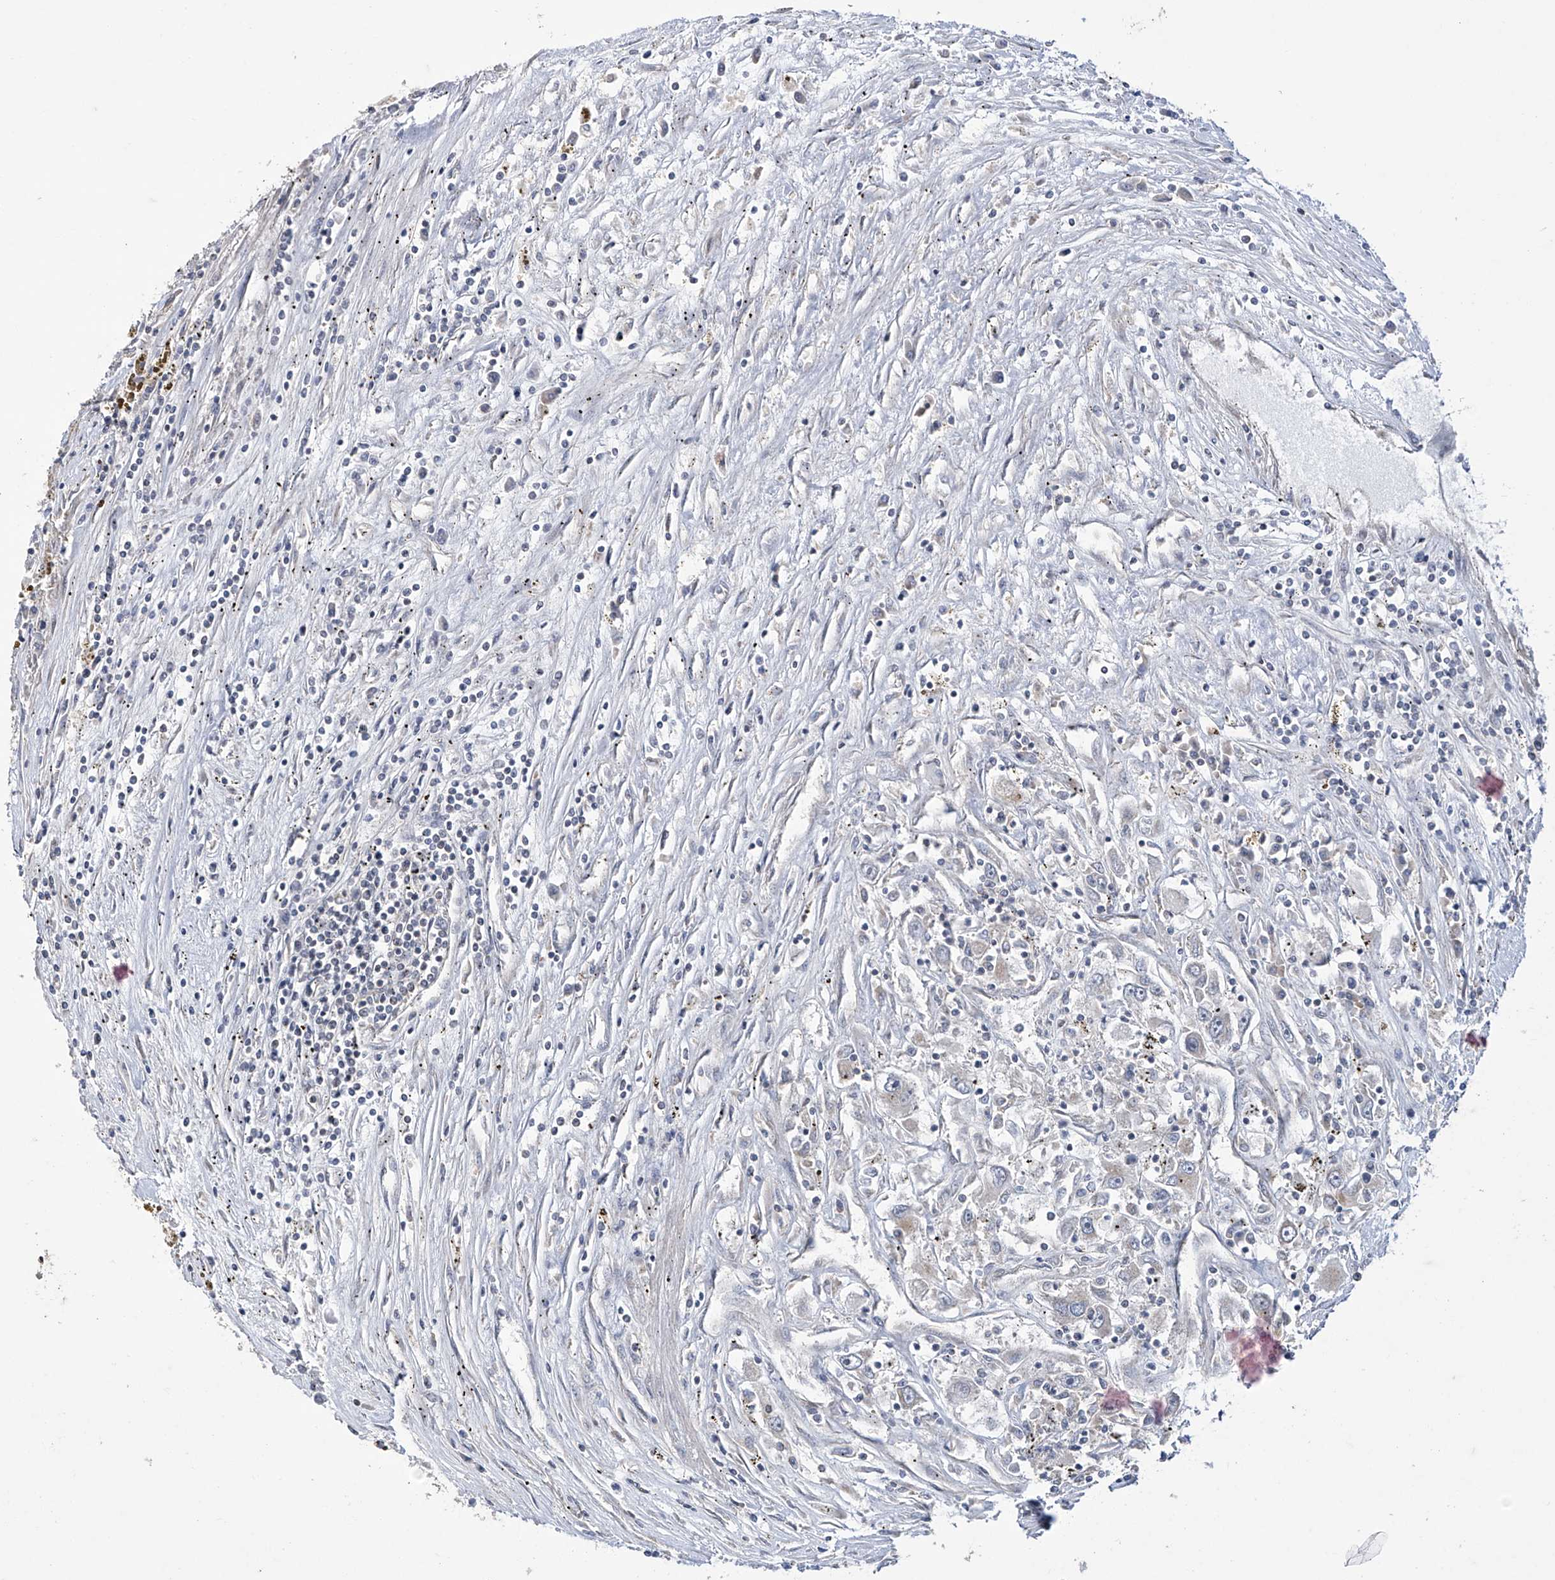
{"staining": {"intensity": "negative", "quantity": "none", "location": "none"}, "tissue": "renal cancer", "cell_type": "Tumor cells", "image_type": "cancer", "snomed": [{"axis": "morphology", "description": "Adenocarcinoma, NOS"}, {"axis": "topography", "description": "Kidney"}], "caption": "This is a image of immunohistochemistry (IHC) staining of renal cancer, which shows no staining in tumor cells. (DAB (3,3'-diaminobenzidine) immunohistochemistry with hematoxylin counter stain).", "gene": "TRIM60", "patient": {"sex": "female", "age": 52}}